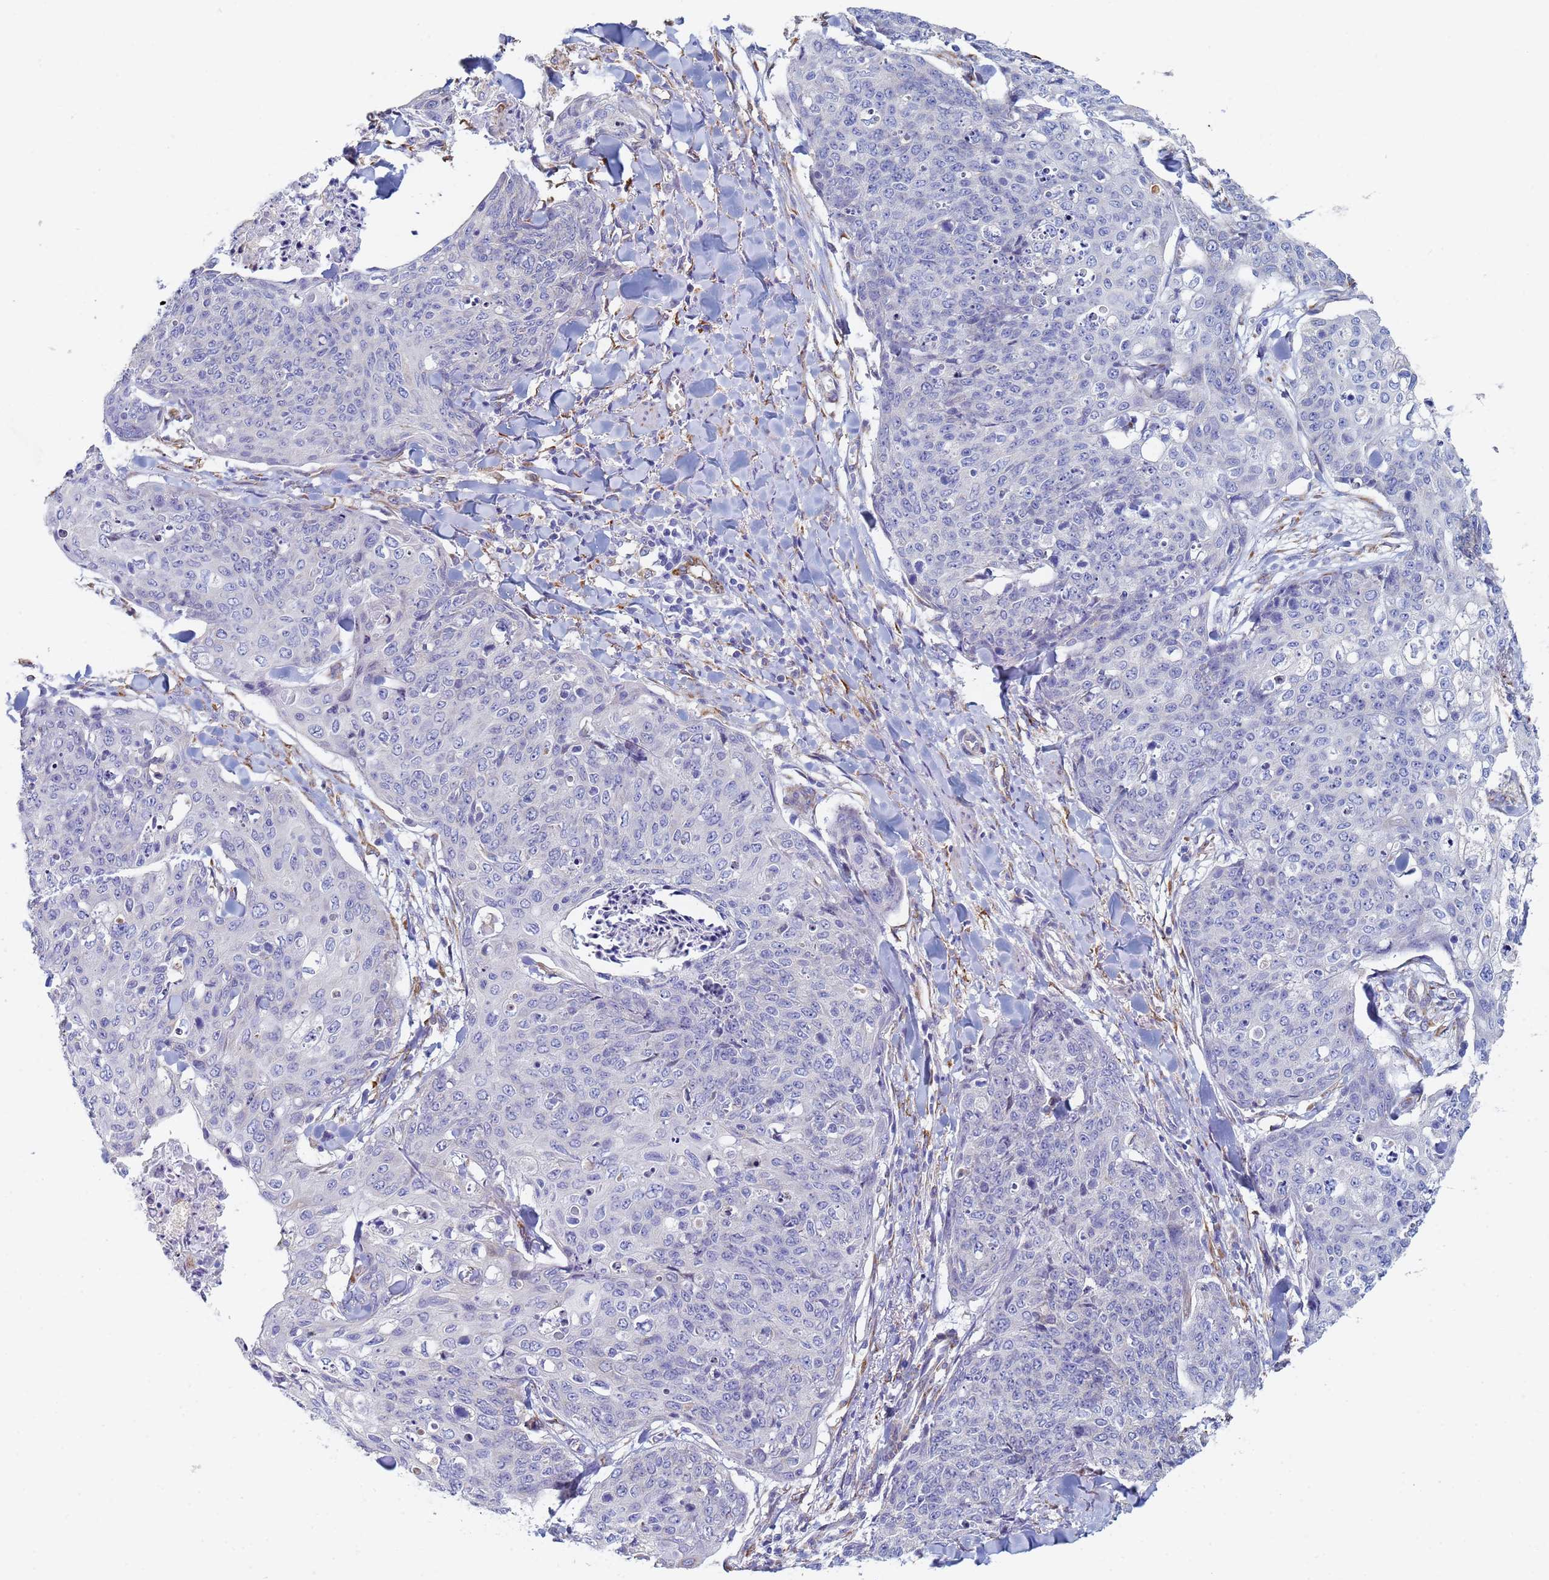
{"staining": {"intensity": "negative", "quantity": "none", "location": "none"}, "tissue": "skin cancer", "cell_type": "Tumor cells", "image_type": "cancer", "snomed": [{"axis": "morphology", "description": "Squamous cell carcinoma, NOS"}, {"axis": "topography", "description": "Skin"}, {"axis": "topography", "description": "Vulva"}], "caption": "Immunohistochemistry (IHC) histopathology image of neoplastic tissue: human skin cancer (squamous cell carcinoma) stained with DAB exhibits no significant protein positivity in tumor cells.", "gene": "GDAP2", "patient": {"sex": "female", "age": 85}}